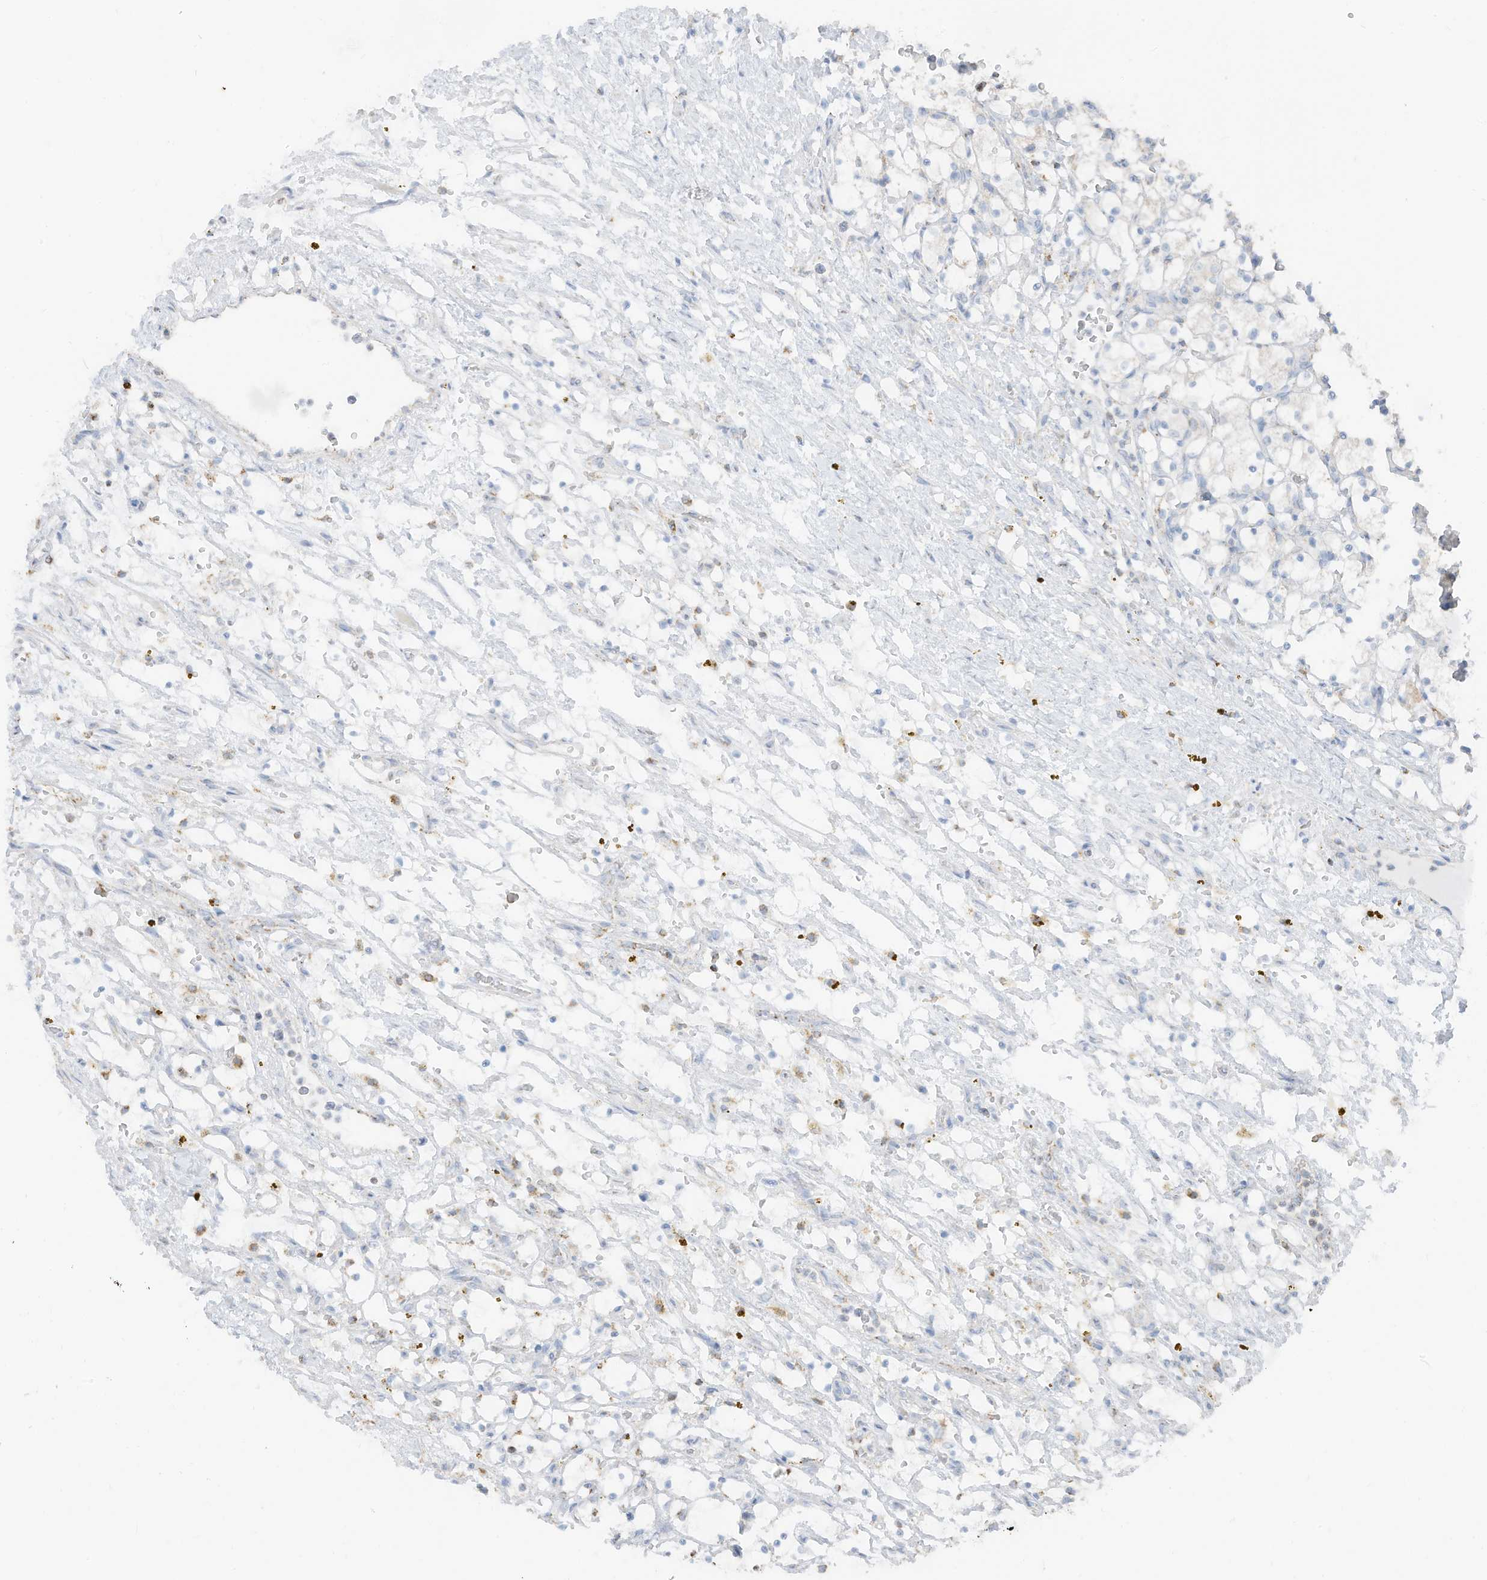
{"staining": {"intensity": "negative", "quantity": "none", "location": "none"}, "tissue": "renal cancer", "cell_type": "Tumor cells", "image_type": "cancer", "snomed": [{"axis": "morphology", "description": "Adenocarcinoma, NOS"}, {"axis": "topography", "description": "Kidney"}], "caption": "Immunohistochemistry of renal cancer demonstrates no positivity in tumor cells.", "gene": "ETHE1", "patient": {"sex": "female", "age": 69}}